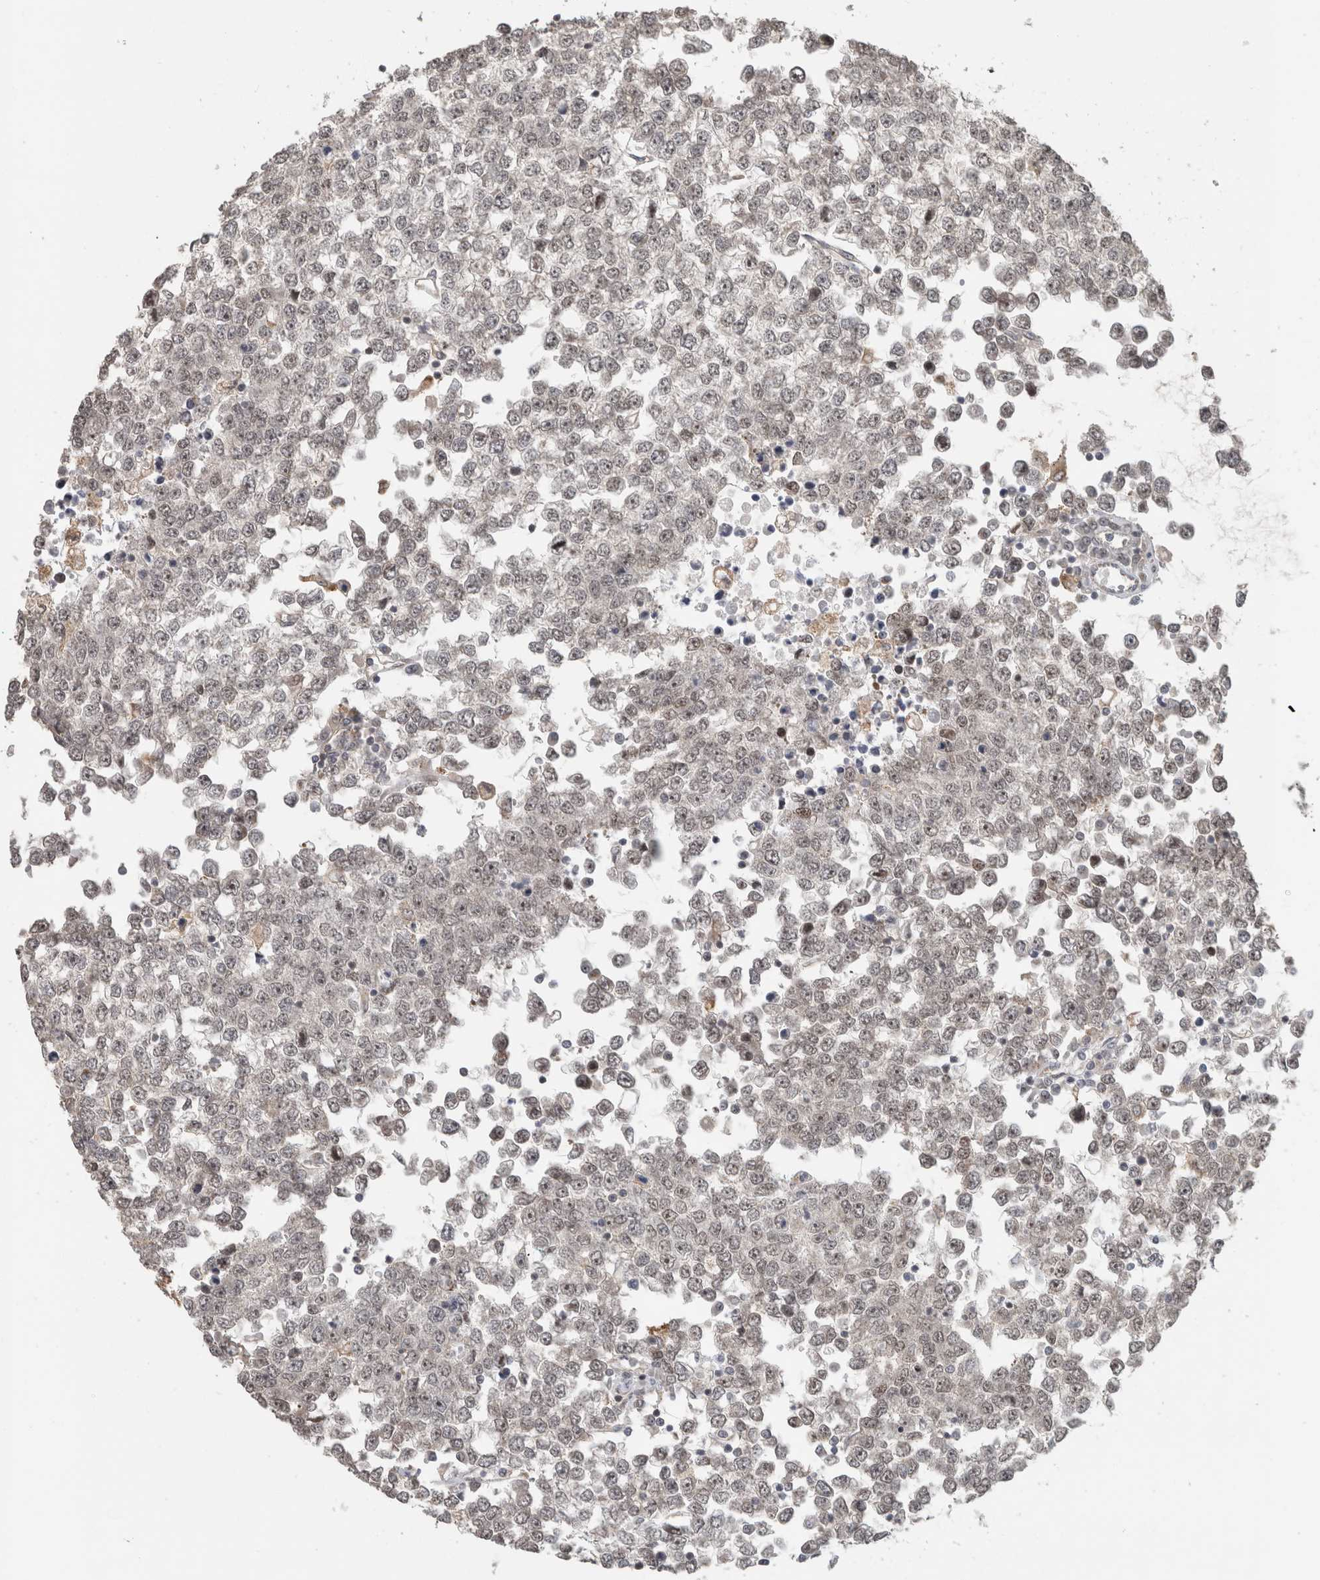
{"staining": {"intensity": "weak", "quantity": "25%-75%", "location": "nuclear"}, "tissue": "testis cancer", "cell_type": "Tumor cells", "image_type": "cancer", "snomed": [{"axis": "morphology", "description": "Seminoma, NOS"}, {"axis": "topography", "description": "Testis"}], "caption": "High-magnification brightfield microscopy of testis seminoma stained with DAB (3,3'-diaminobenzidine) (brown) and counterstained with hematoxylin (blue). tumor cells exhibit weak nuclear expression is identified in about25%-75% of cells.", "gene": "WASF2", "patient": {"sex": "male", "age": 65}}